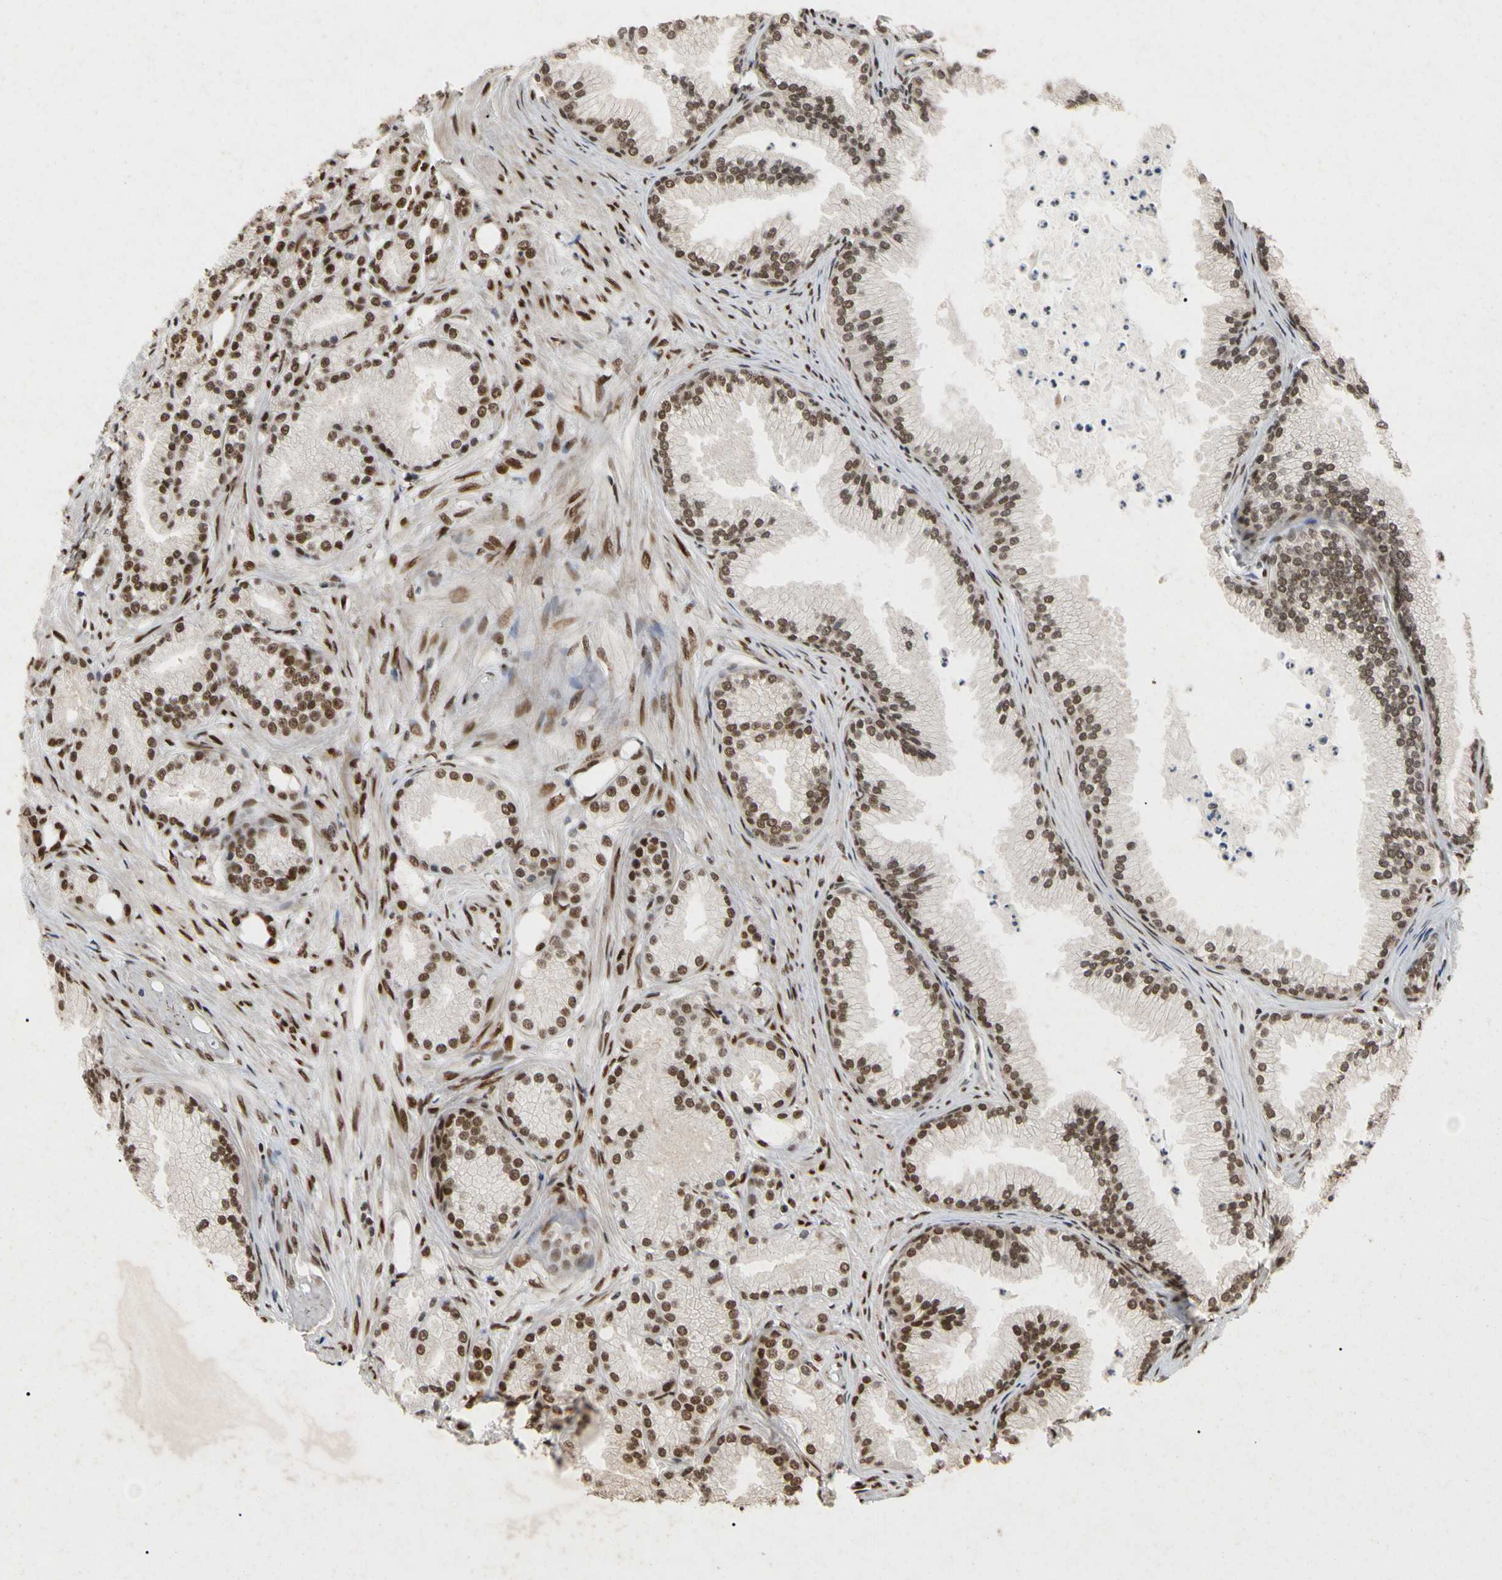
{"staining": {"intensity": "strong", "quantity": ">75%", "location": "nuclear"}, "tissue": "prostate cancer", "cell_type": "Tumor cells", "image_type": "cancer", "snomed": [{"axis": "morphology", "description": "Adenocarcinoma, Low grade"}, {"axis": "topography", "description": "Prostate"}], "caption": "This is an image of immunohistochemistry (IHC) staining of prostate cancer (adenocarcinoma (low-grade)), which shows strong staining in the nuclear of tumor cells.", "gene": "FAM98B", "patient": {"sex": "male", "age": 72}}